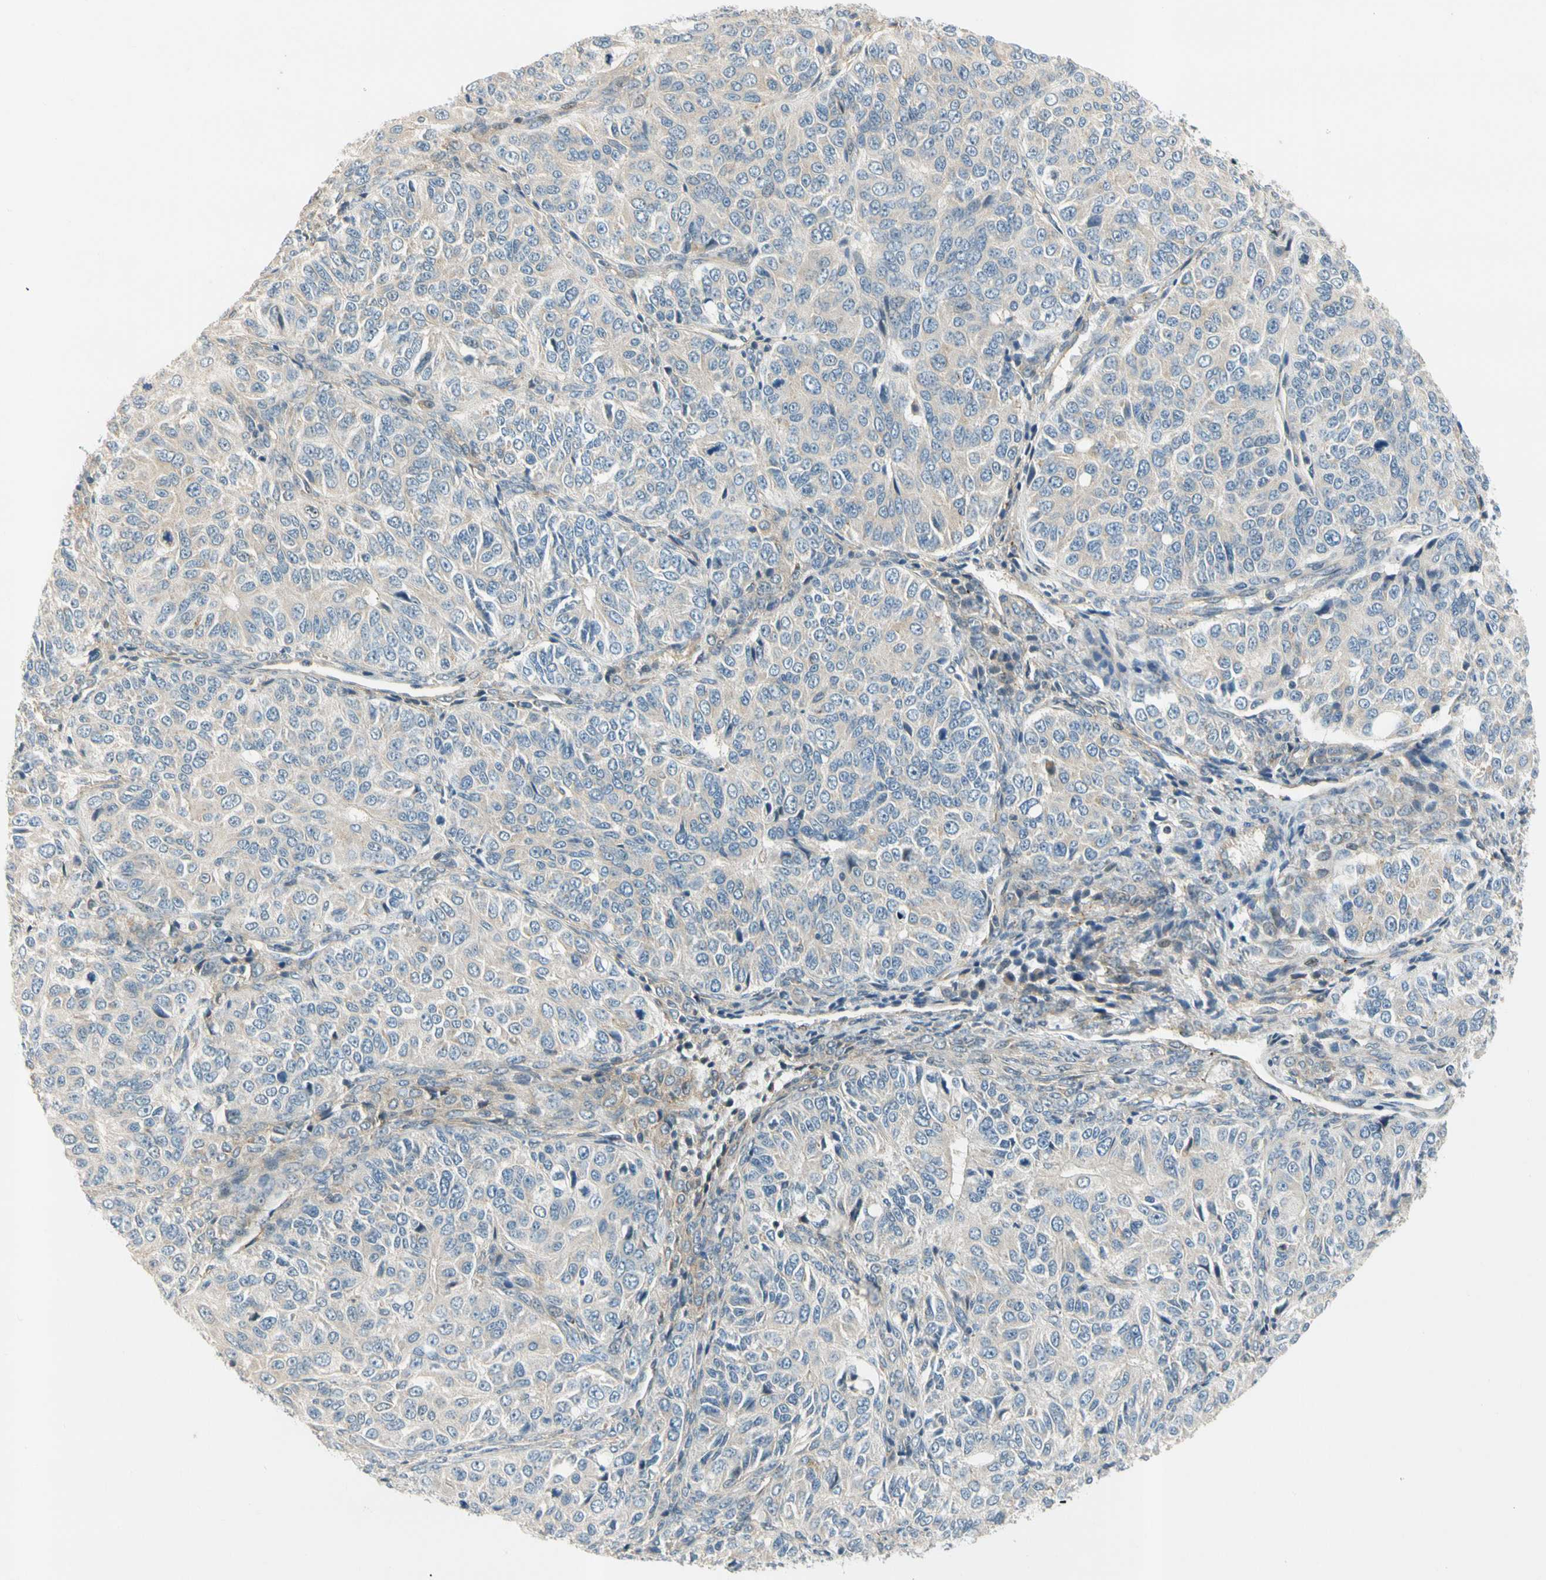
{"staining": {"intensity": "negative", "quantity": "none", "location": "none"}, "tissue": "ovarian cancer", "cell_type": "Tumor cells", "image_type": "cancer", "snomed": [{"axis": "morphology", "description": "Carcinoma, endometroid"}, {"axis": "topography", "description": "Ovary"}], "caption": "Human ovarian cancer stained for a protein using IHC displays no positivity in tumor cells.", "gene": "GATD1", "patient": {"sex": "female", "age": 51}}